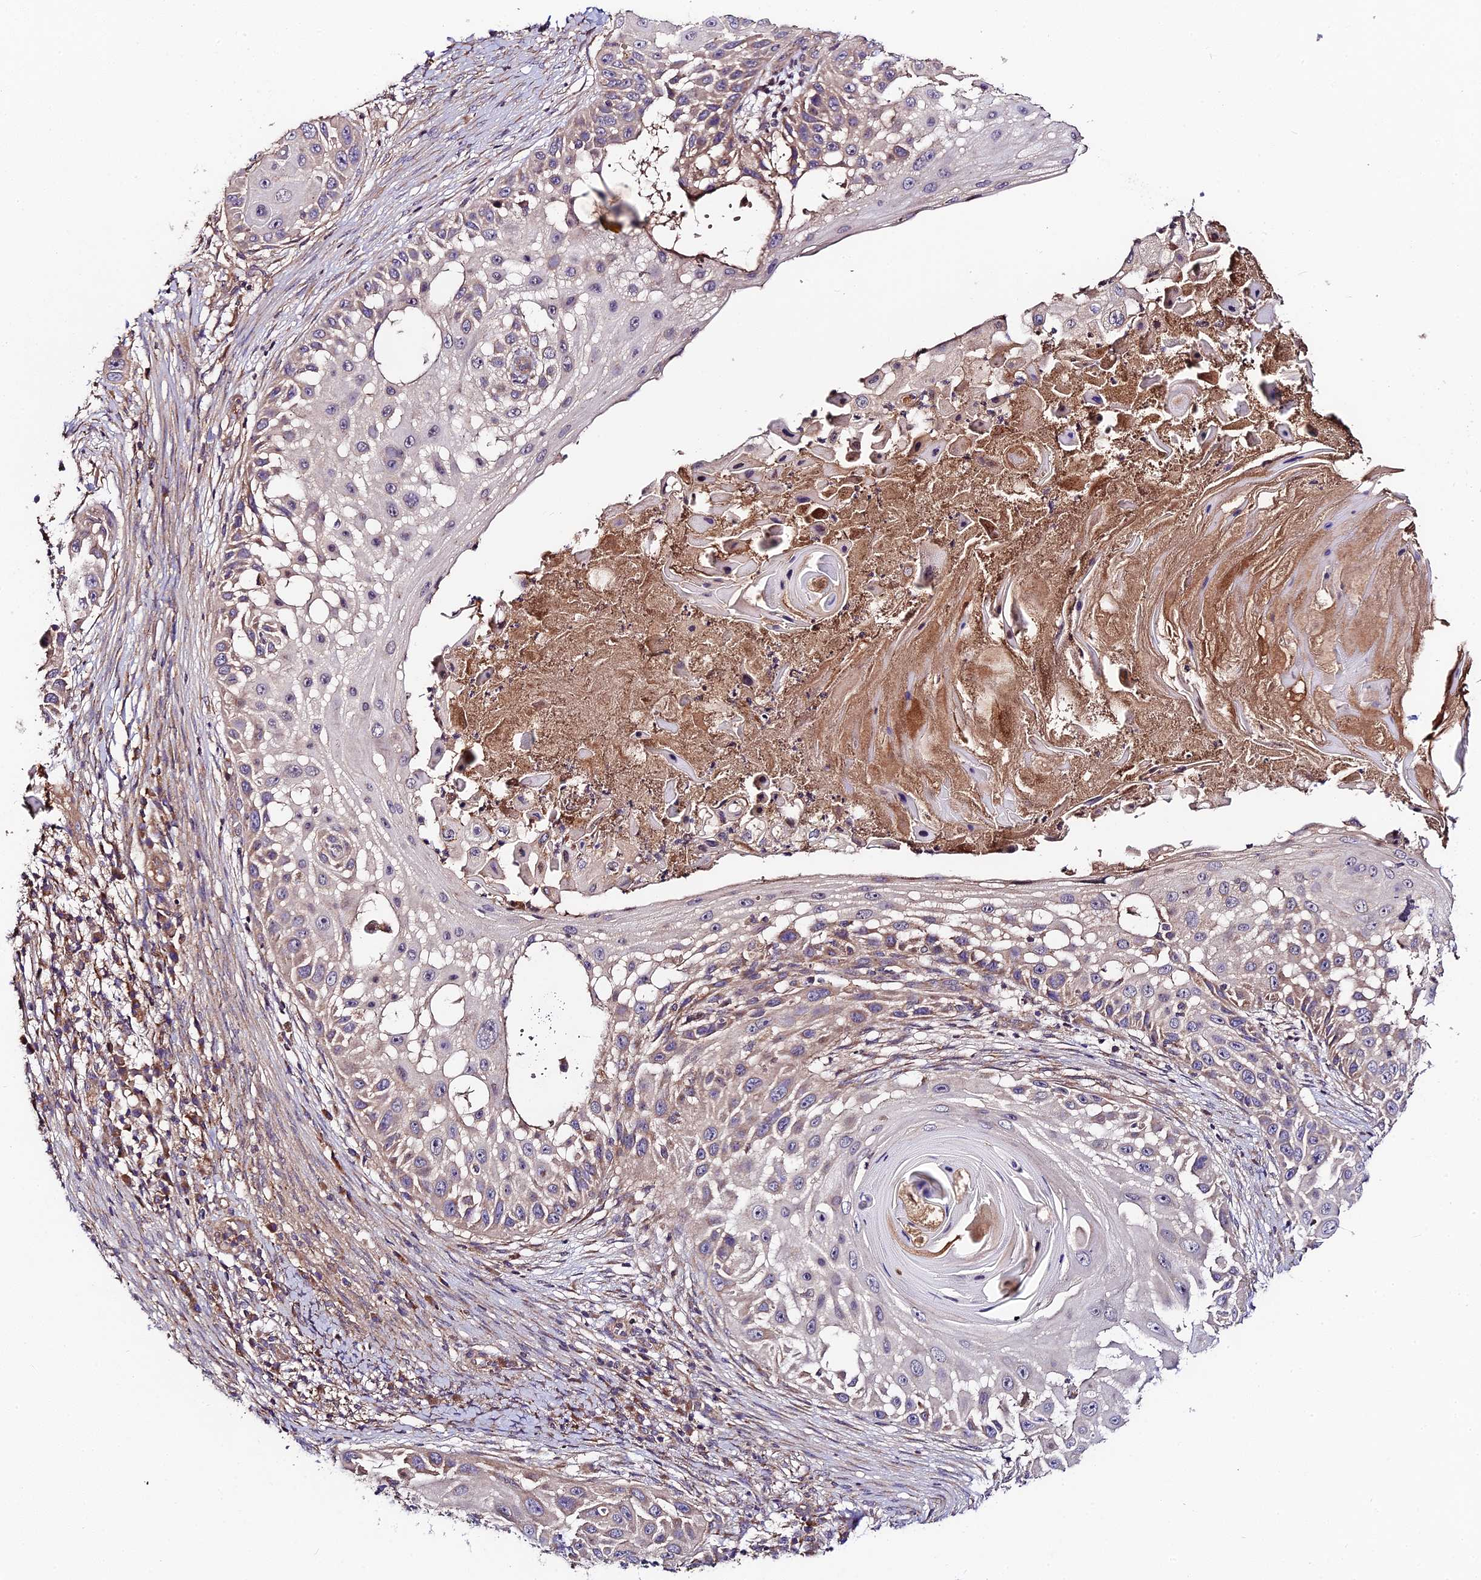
{"staining": {"intensity": "weak", "quantity": "25%-75%", "location": "cytoplasmic/membranous"}, "tissue": "skin cancer", "cell_type": "Tumor cells", "image_type": "cancer", "snomed": [{"axis": "morphology", "description": "Squamous cell carcinoma, NOS"}, {"axis": "topography", "description": "Skin"}], "caption": "A low amount of weak cytoplasmic/membranous positivity is seen in about 25%-75% of tumor cells in skin cancer tissue.", "gene": "C3orf20", "patient": {"sex": "female", "age": 44}}